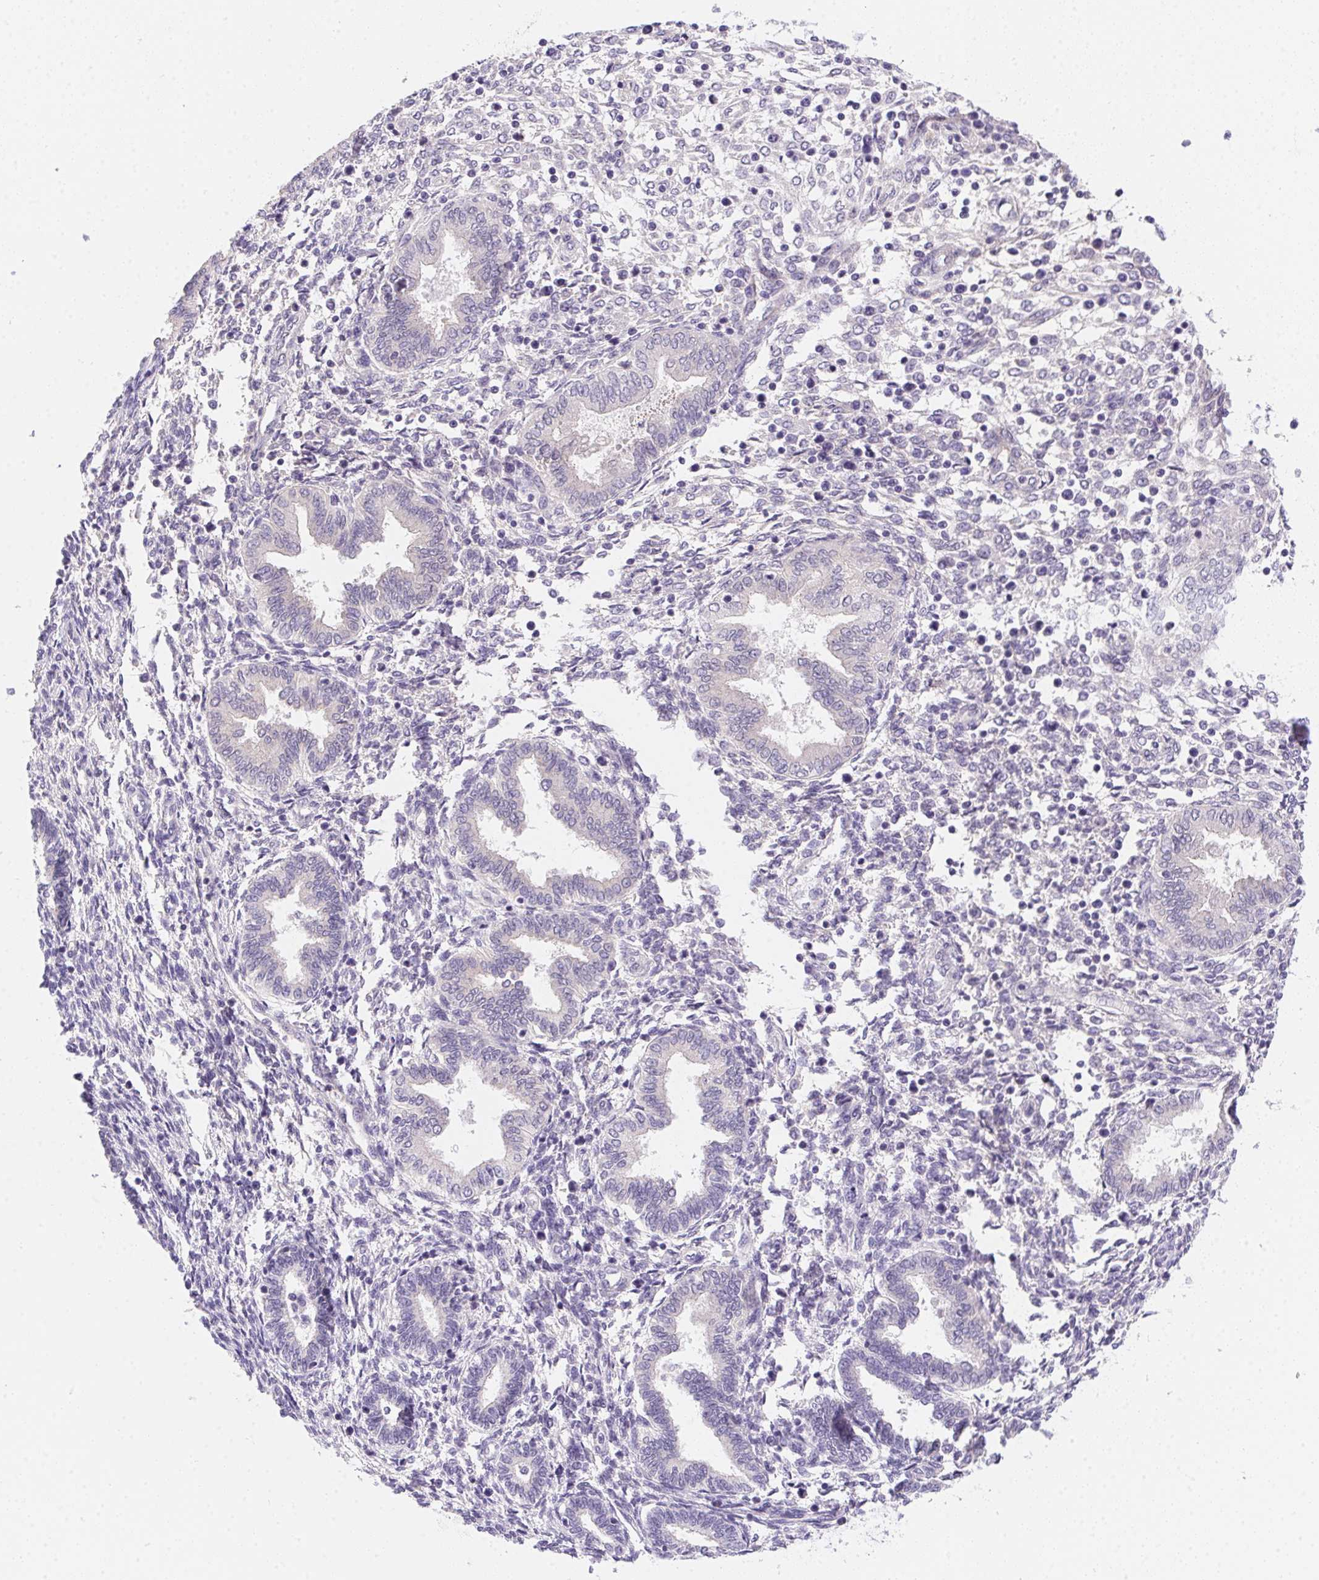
{"staining": {"intensity": "negative", "quantity": "none", "location": "none"}, "tissue": "endometrium", "cell_type": "Cells in endometrial stroma", "image_type": "normal", "snomed": [{"axis": "morphology", "description": "Normal tissue, NOS"}, {"axis": "topography", "description": "Endometrium"}], "caption": "IHC image of normal endometrium: endometrium stained with DAB displays no significant protein expression in cells in endometrial stroma.", "gene": "PRKAA1", "patient": {"sex": "female", "age": 42}}